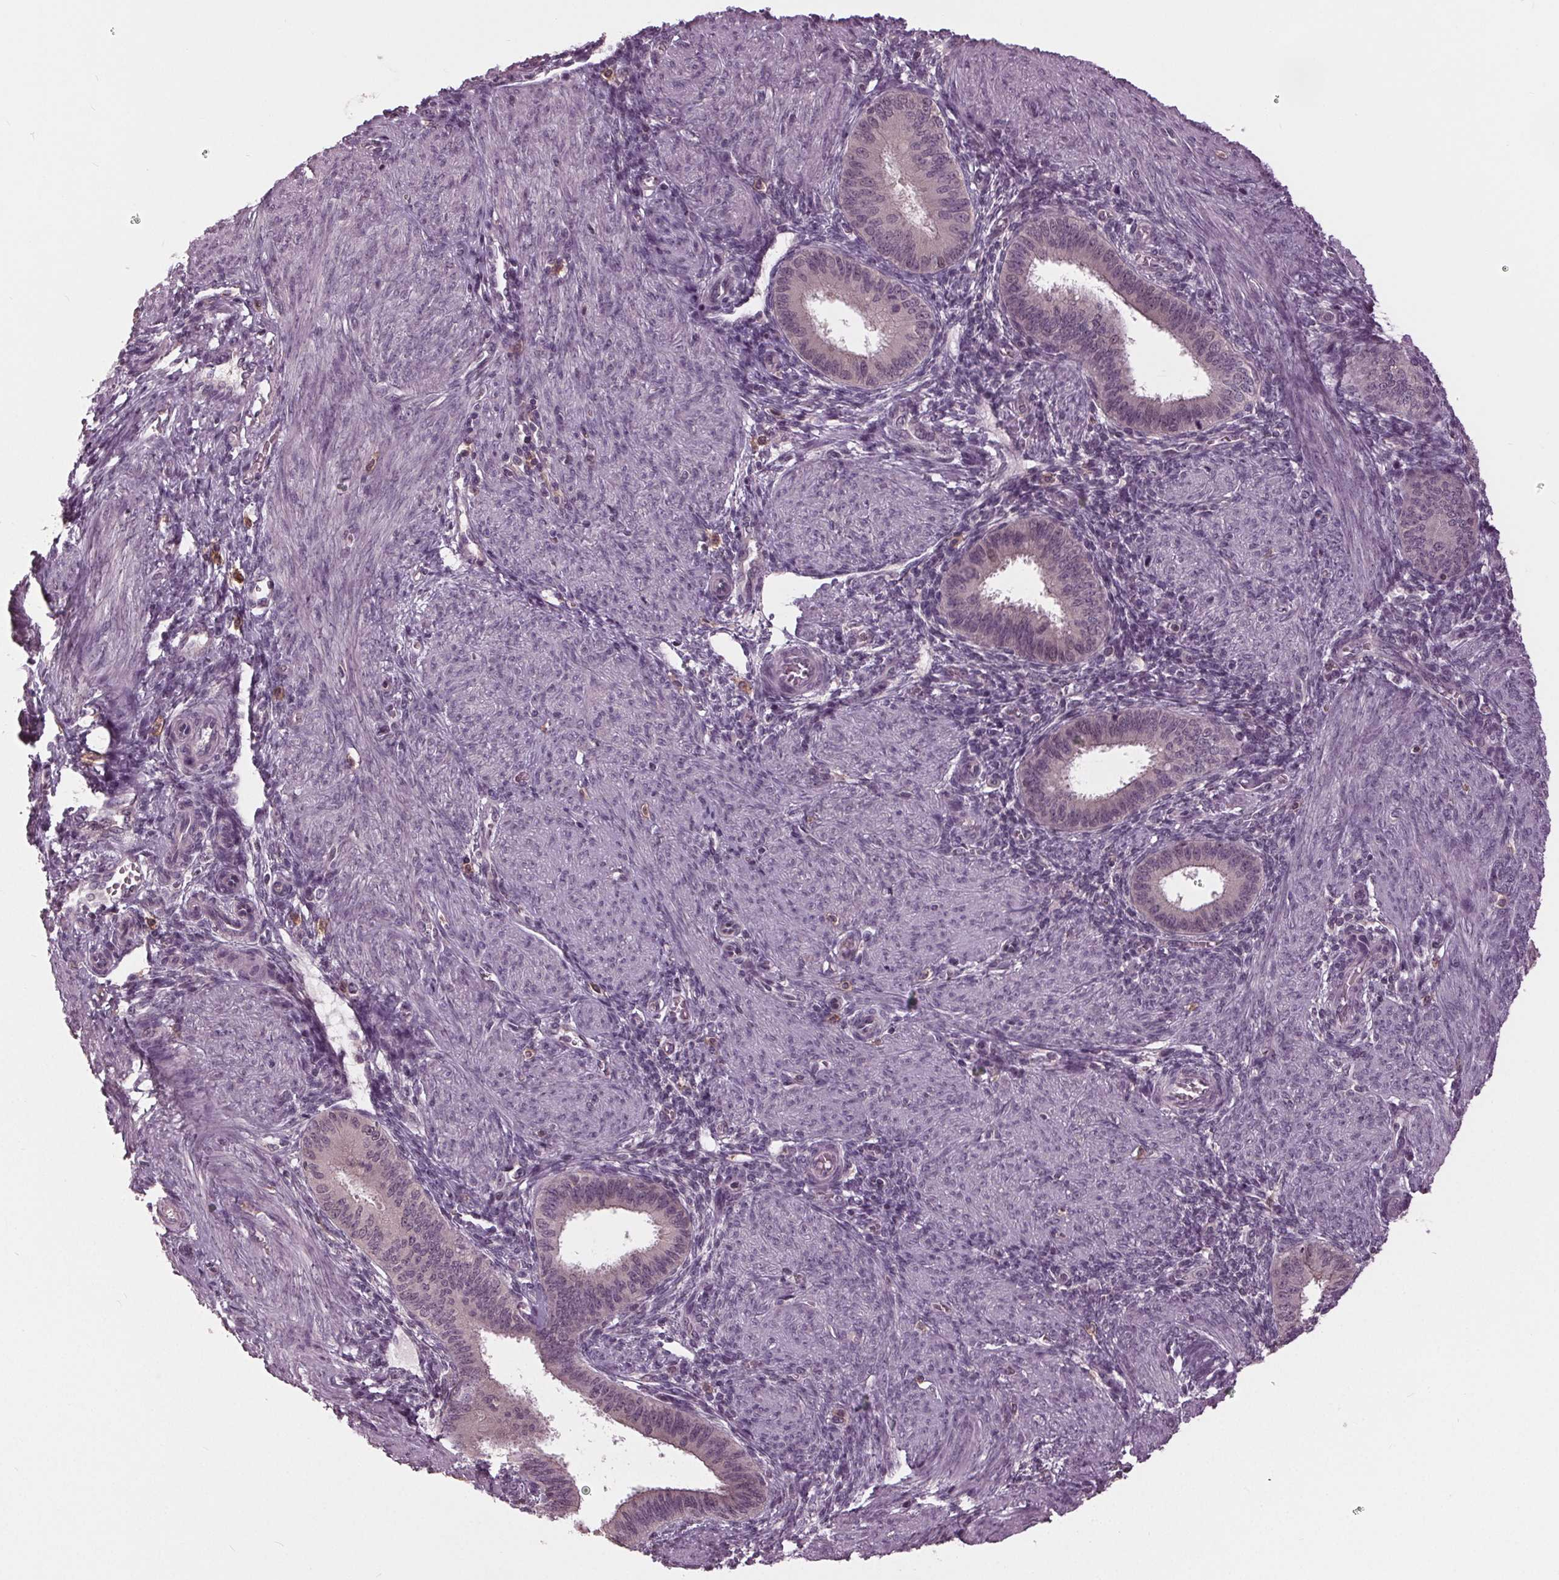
{"staining": {"intensity": "negative", "quantity": "none", "location": "none"}, "tissue": "endometrium", "cell_type": "Cells in endometrial stroma", "image_type": "normal", "snomed": [{"axis": "morphology", "description": "Normal tissue, NOS"}, {"axis": "topography", "description": "Endometrium"}], "caption": "Immunohistochemical staining of normal endometrium exhibits no significant positivity in cells in endometrial stroma.", "gene": "SIGLEC6", "patient": {"sex": "female", "age": 39}}